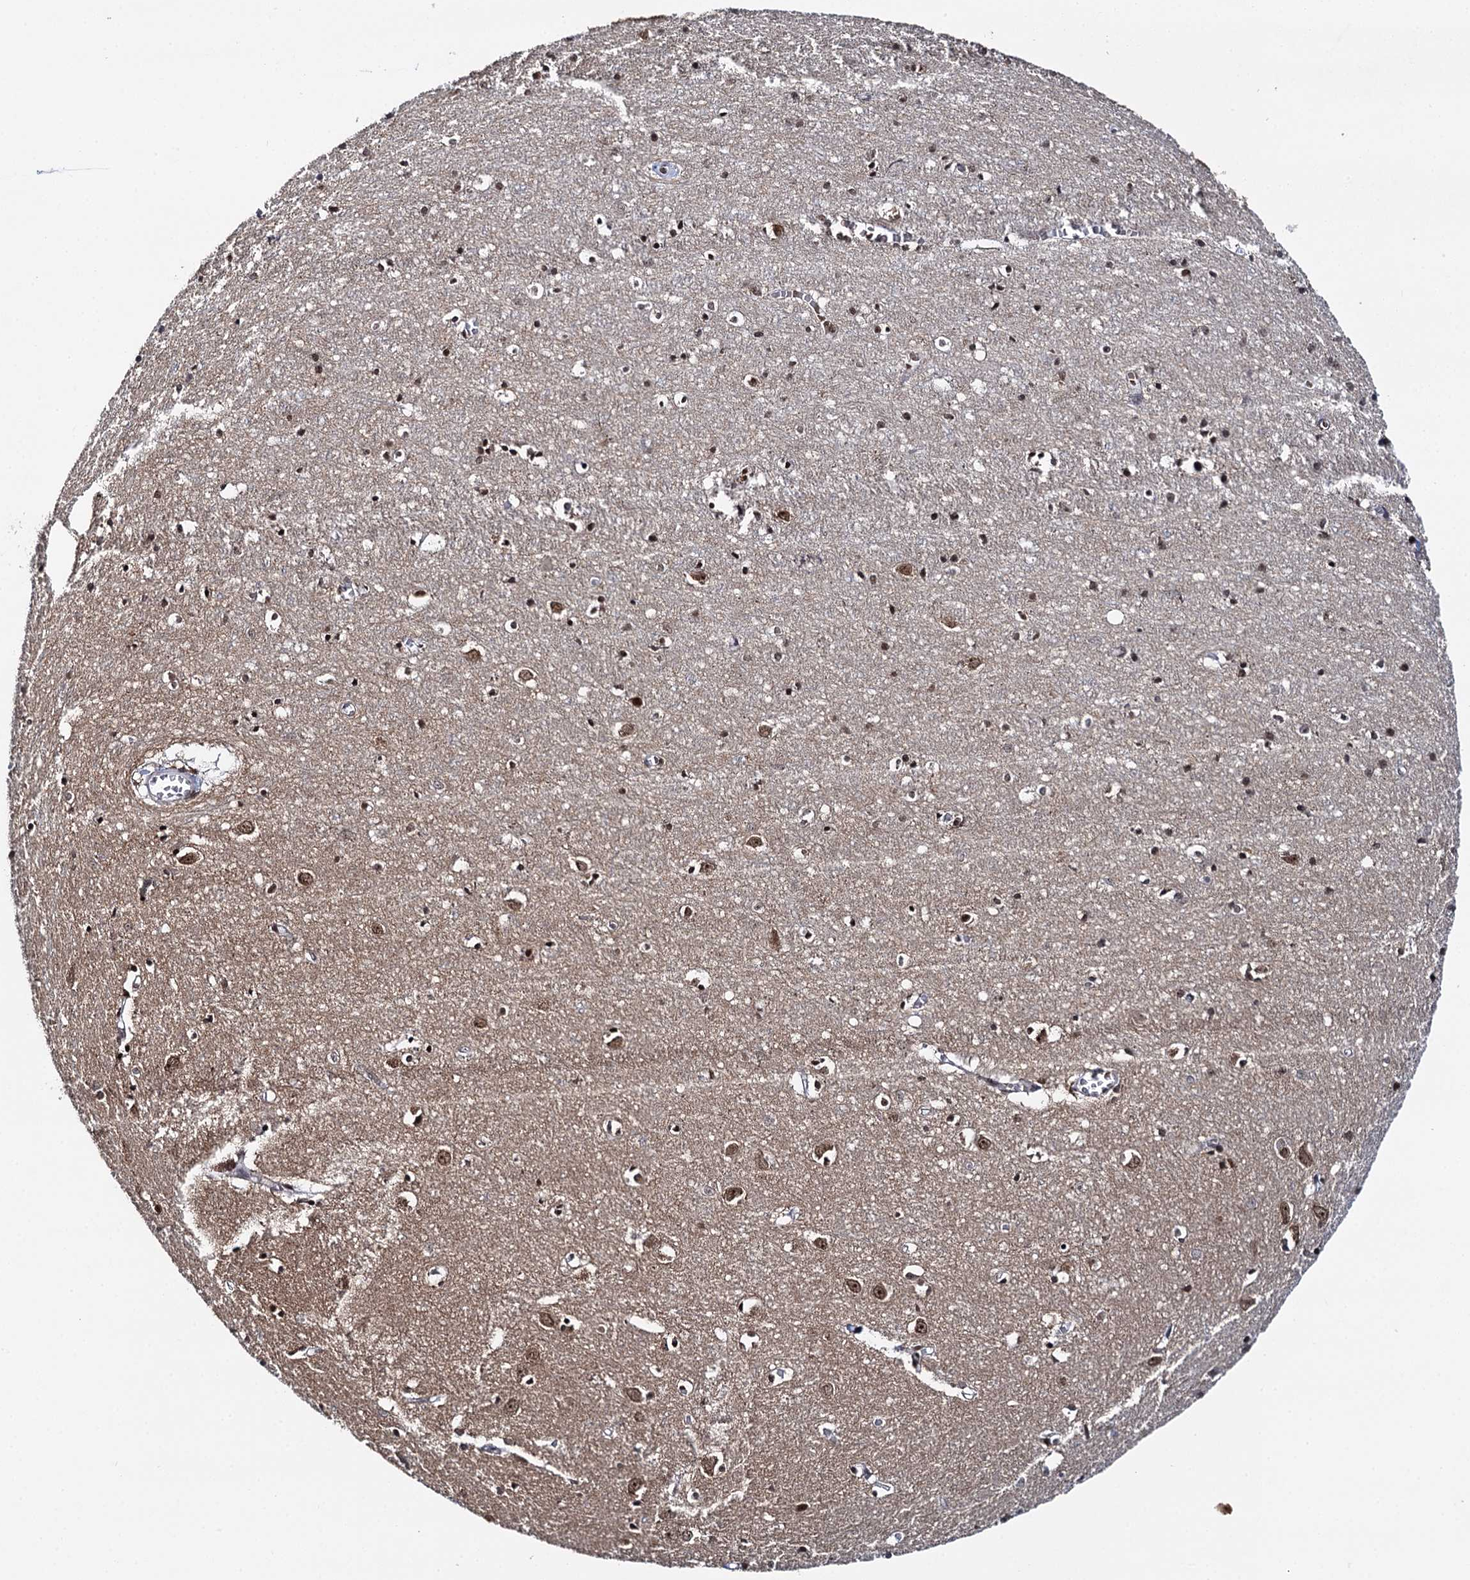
{"staining": {"intensity": "negative", "quantity": "none", "location": "none"}, "tissue": "cerebral cortex", "cell_type": "Endothelial cells", "image_type": "normal", "snomed": [{"axis": "morphology", "description": "Normal tissue, NOS"}, {"axis": "topography", "description": "Cerebral cortex"}], "caption": "An IHC histopathology image of normal cerebral cortex is shown. There is no staining in endothelial cells of cerebral cortex.", "gene": "BUD13", "patient": {"sex": "female", "age": 64}}